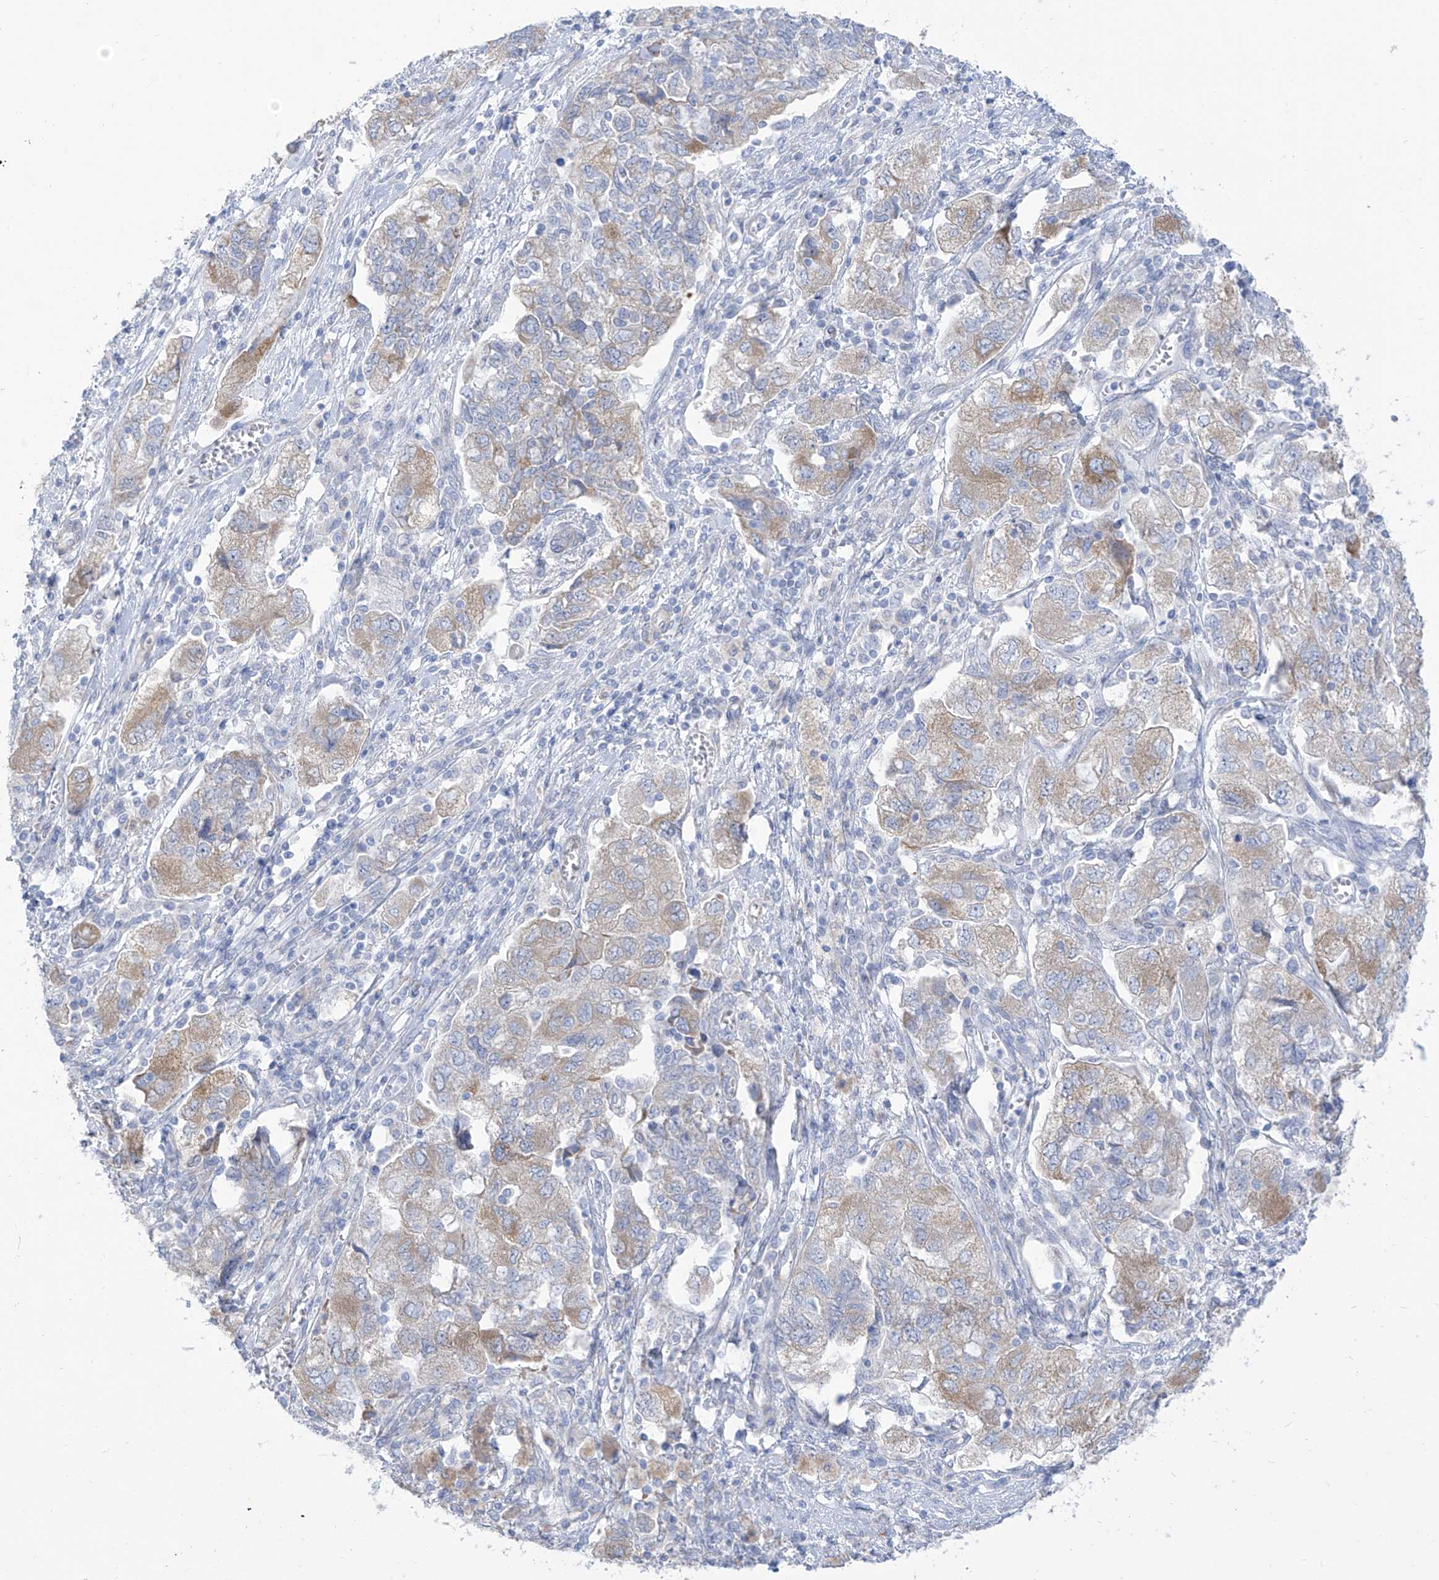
{"staining": {"intensity": "moderate", "quantity": "<25%", "location": "cytoplasmic/membranous"}, "tissue": "ovarian cancer", "cell_type": "Tumor cells", "image_type": "cancer", "snomed": [{"axis": "morphology", "description": "Carcinoma, NOS"}, {"axis": "morphology", "description": "Cystadenocarcinoma, serous, NOS"}, {"axis": "topography", "description": "Ovary"}], "caption": "A low amount of moderate cytoplasmic/membranous staining is identified in about <25% of tumor cells in serous cystadenocarcinoma (ovarian) tissue. (DAB IHC, brown staining for protein, blue staining for nuclei).", "gene": "RCN2", "patient": {"sex": "female", "age": 69}}